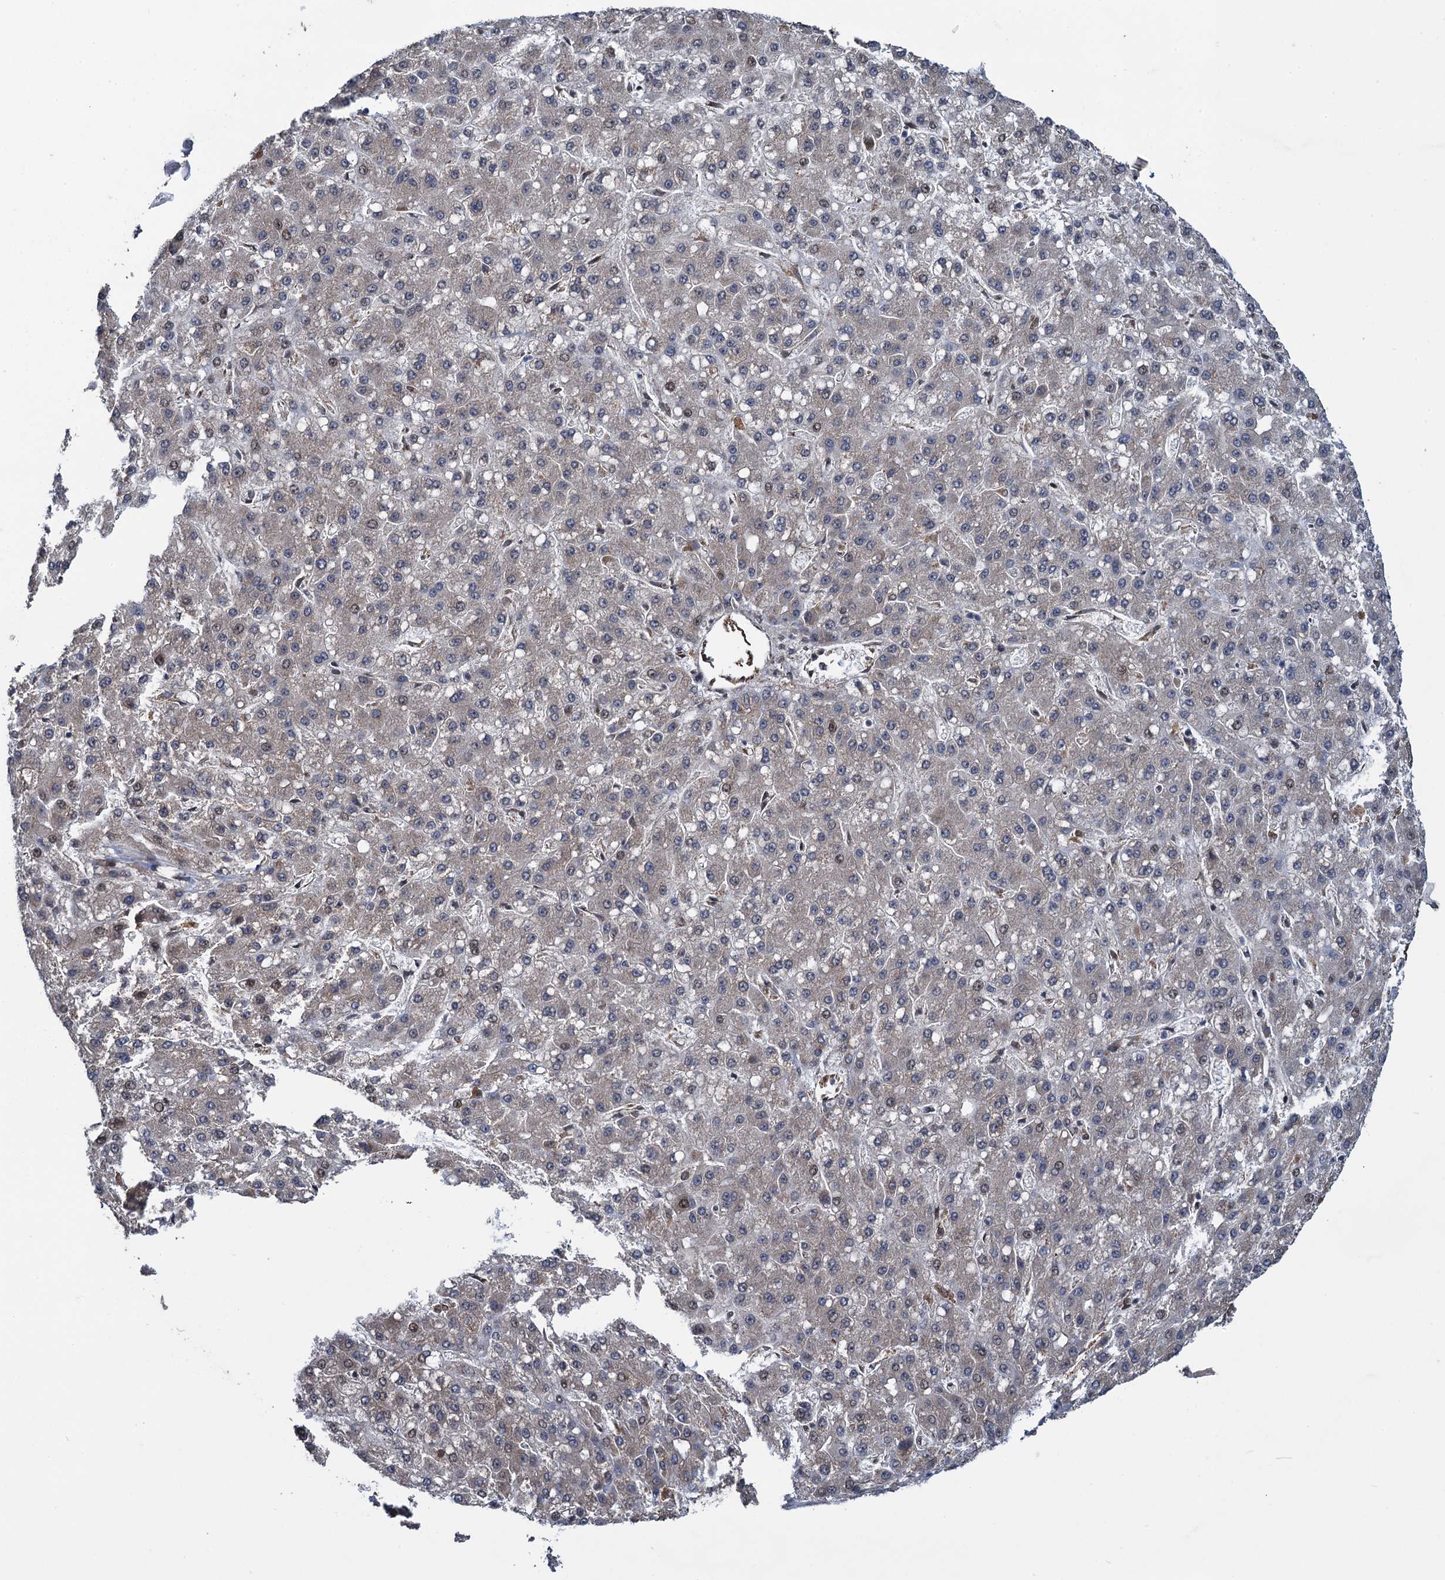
{"staining": {"intensity": "weak", "quantity": "<25%", "location": "cytoplasmic/membranous"}, "tissue": "liver cancer", "cell_type": "Tumor cells", "image_type": "cancer", "snomed": [{"axis": "morphology", "description": "Carcinoma, Hepatocellular, NOS"}, {"axis": "topography", "description": "Liver"}], "caption": "This is a image of immunohistochemistry staining of liver cancer, which shows no positivity in tumor cells.", "gene": "EVX2", "patient": {"sex": "male", "age": 67}}